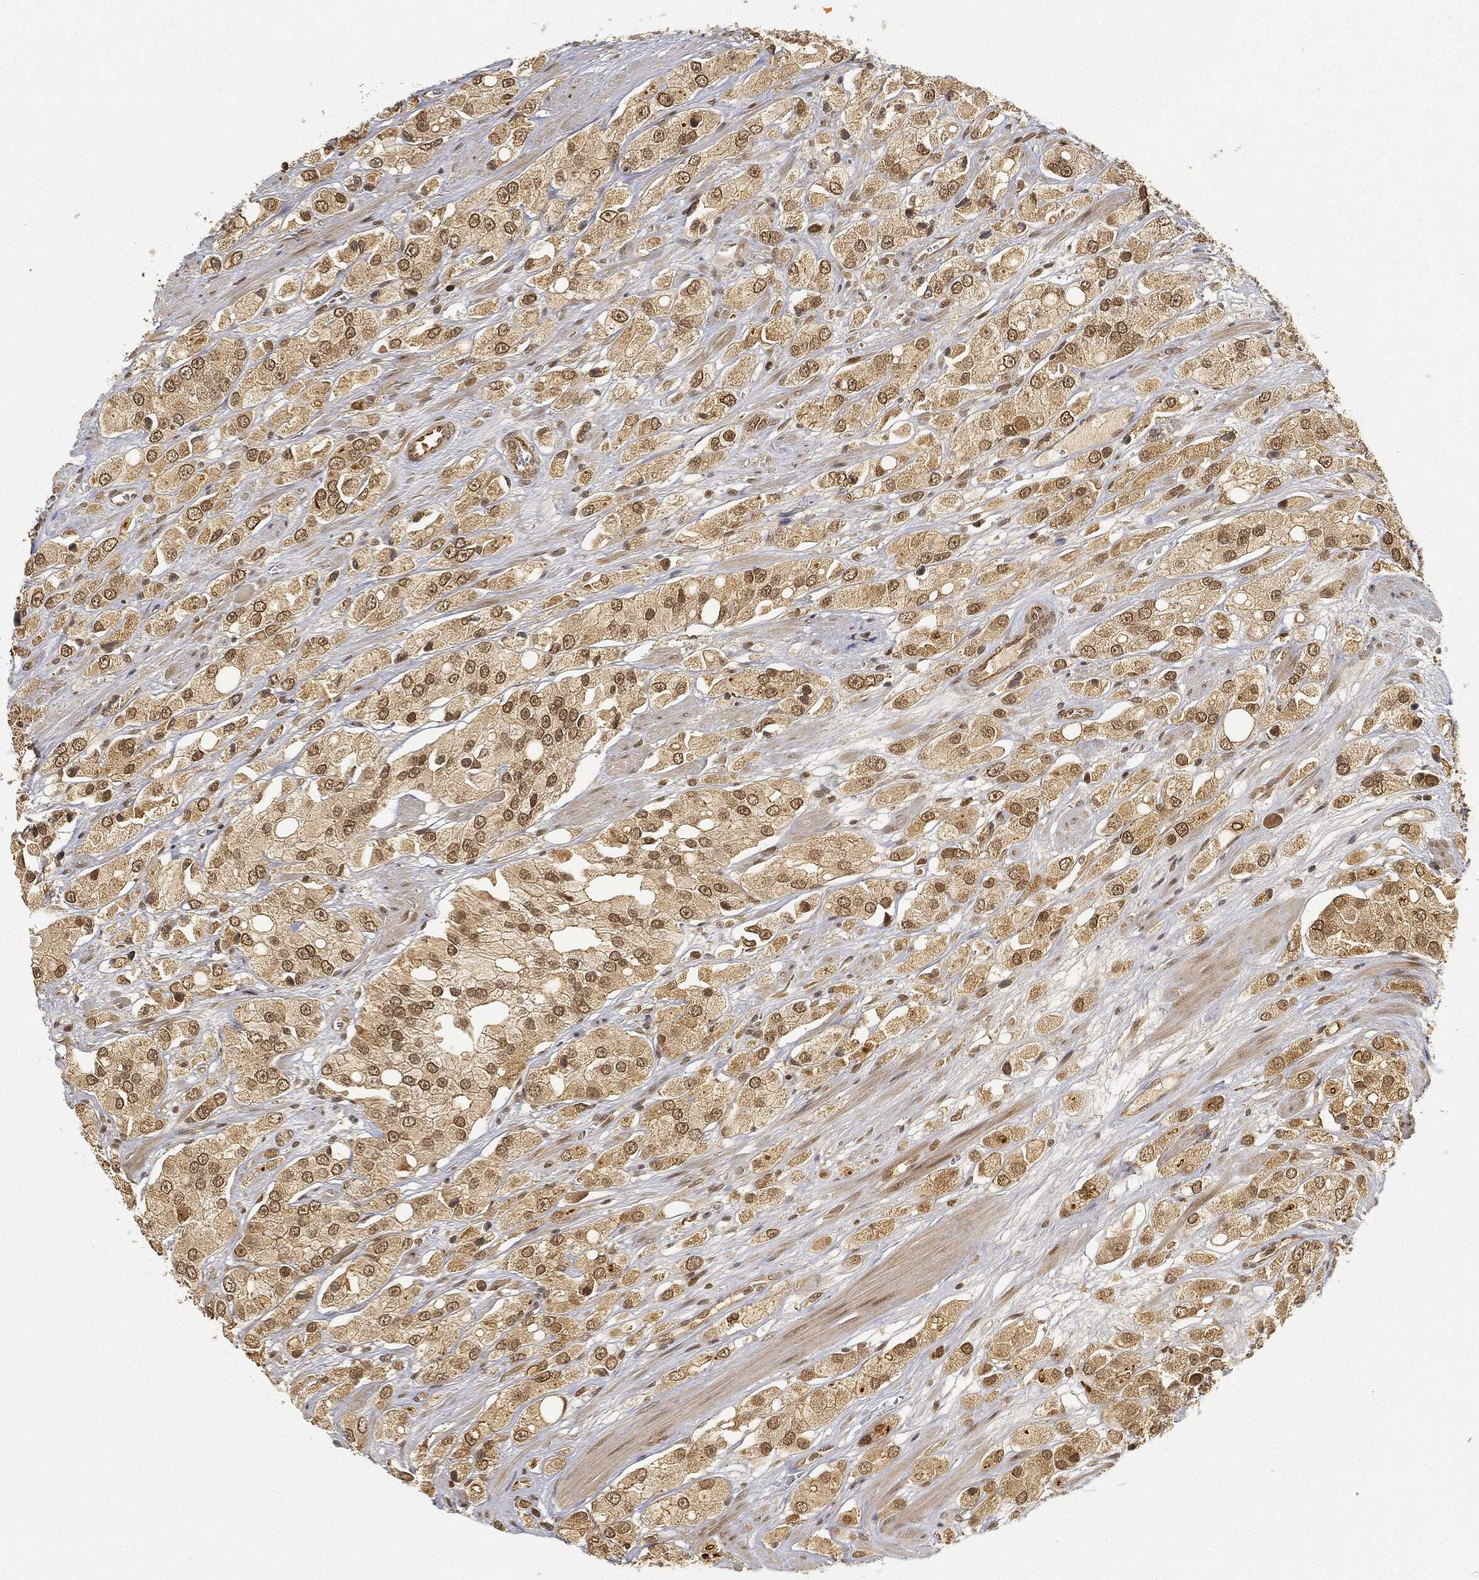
{"staining": {"intensity": "moderate", "quantity": "25%-75%", "location": "nuclear"}, "tissue": "prostate cancer", "cell_type": "Tumor cells", "image_type": "cancer", "snomed": [{"axis": "morphology", "description": "Adenocarcinoma, NOS"}, {"axis": "topography", "description": "Prostate and seminal vesicle, NOS"}, {"axis": "topography", "description": "Prostate"}], "caption": "About 25%-75% of tumor cells in human adenocarcinoma (prostate) exhibit moderate nuclear protein staining as visualized by brown immunohistochemical staining.", "gene": "CIB1", "patient": {"sex": "male", "age": 64}}